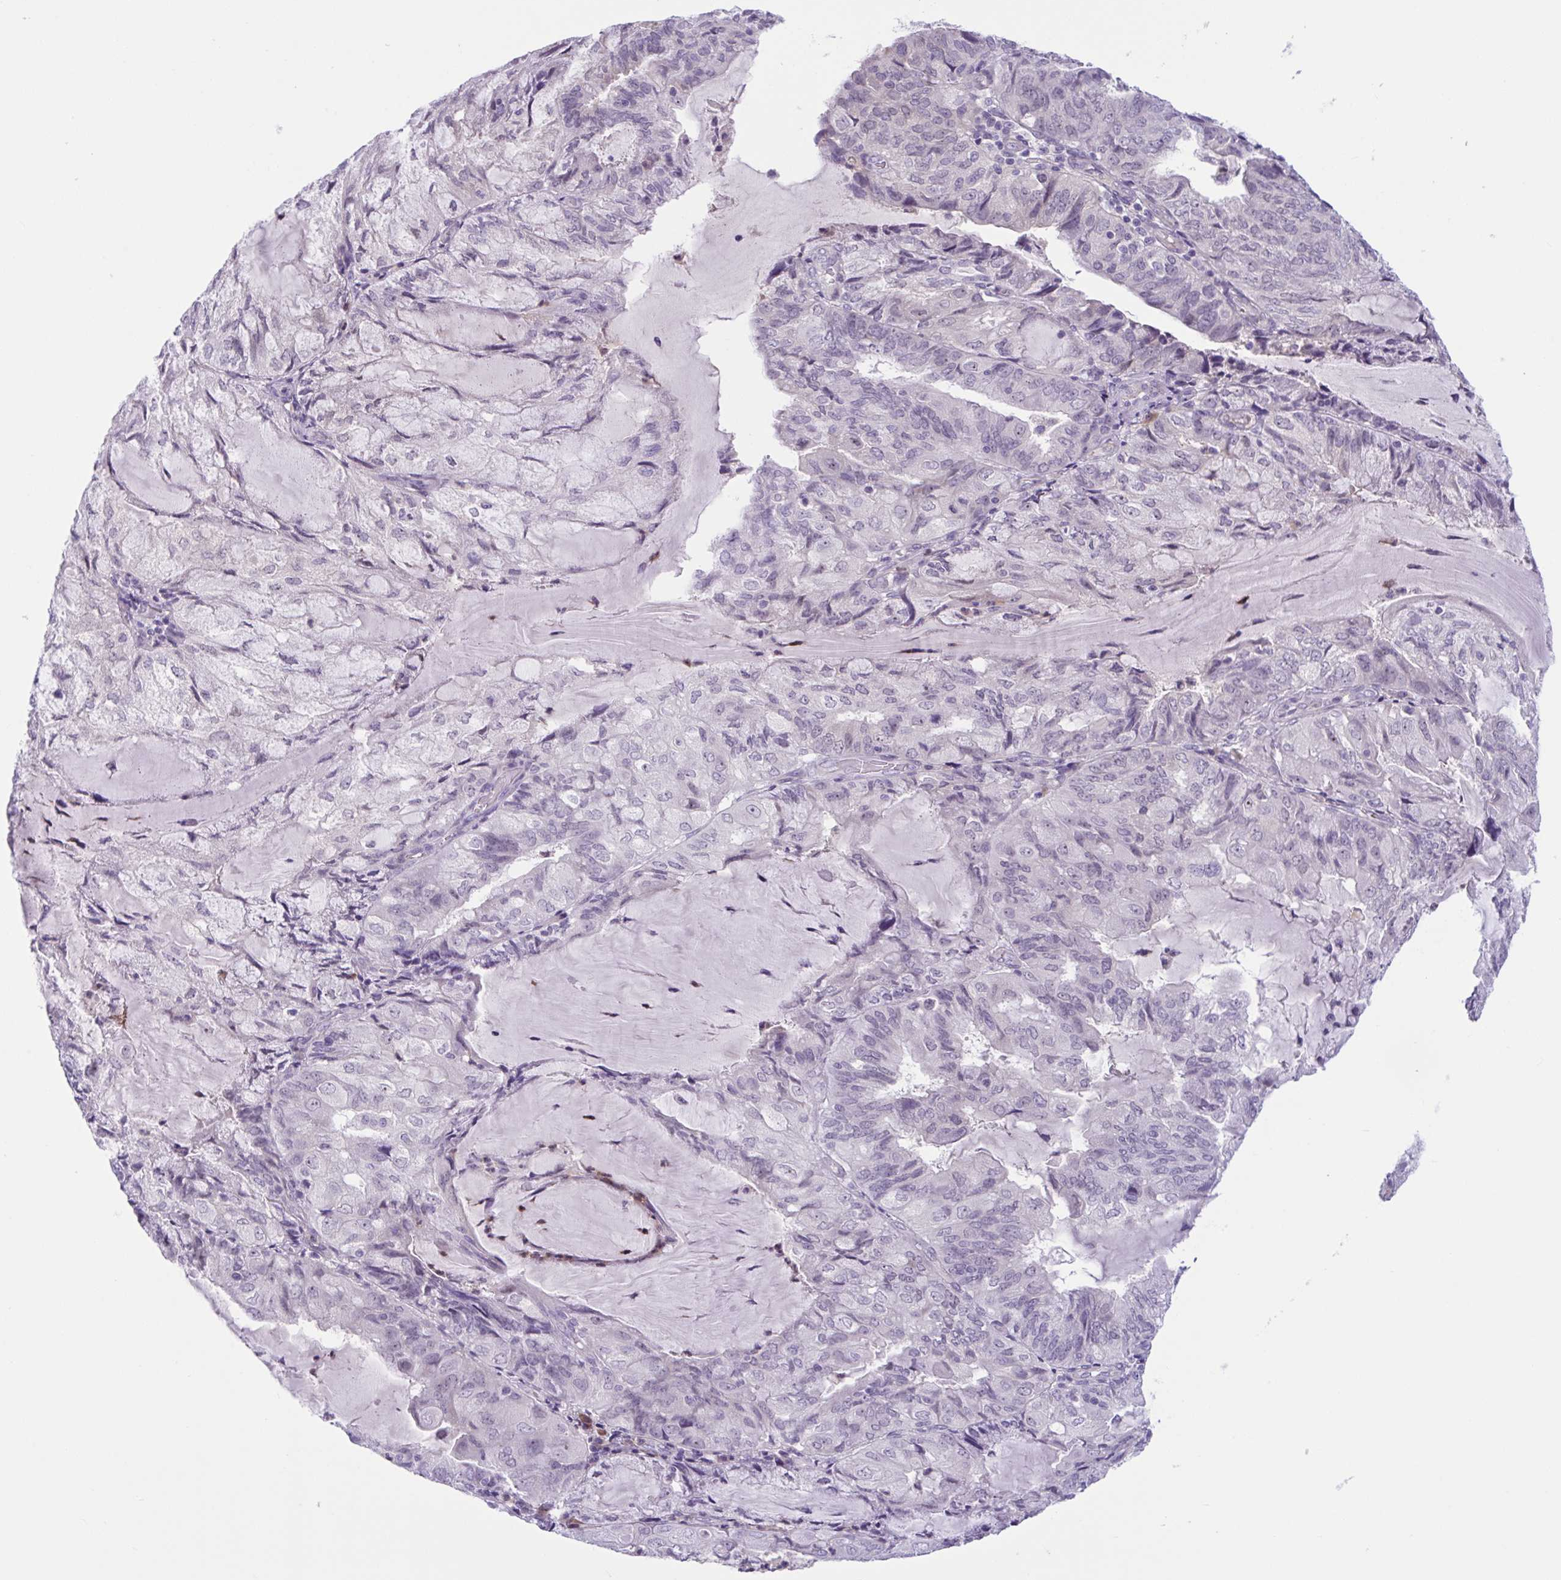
{"staining": {"intensity": "negative", "quantity": "none", "location": "none"}, "tissue": "endometrial cancer", "cell_type": "Tumor cells", "image_type": "cancer", "snomed": [{"axis": "morphology", "description": "Adenocarcinoma, NOS"}, {"axis": "topography", "description": "Endometrium"}], "caption": "High power microscopy histopathology image of an IHC histopathology image of endometrial adenocarcinoma, revealing no significant positivity in tumor cells.", "gene": "WNT9B", "patient": {"sex": "female", "age": 81}}